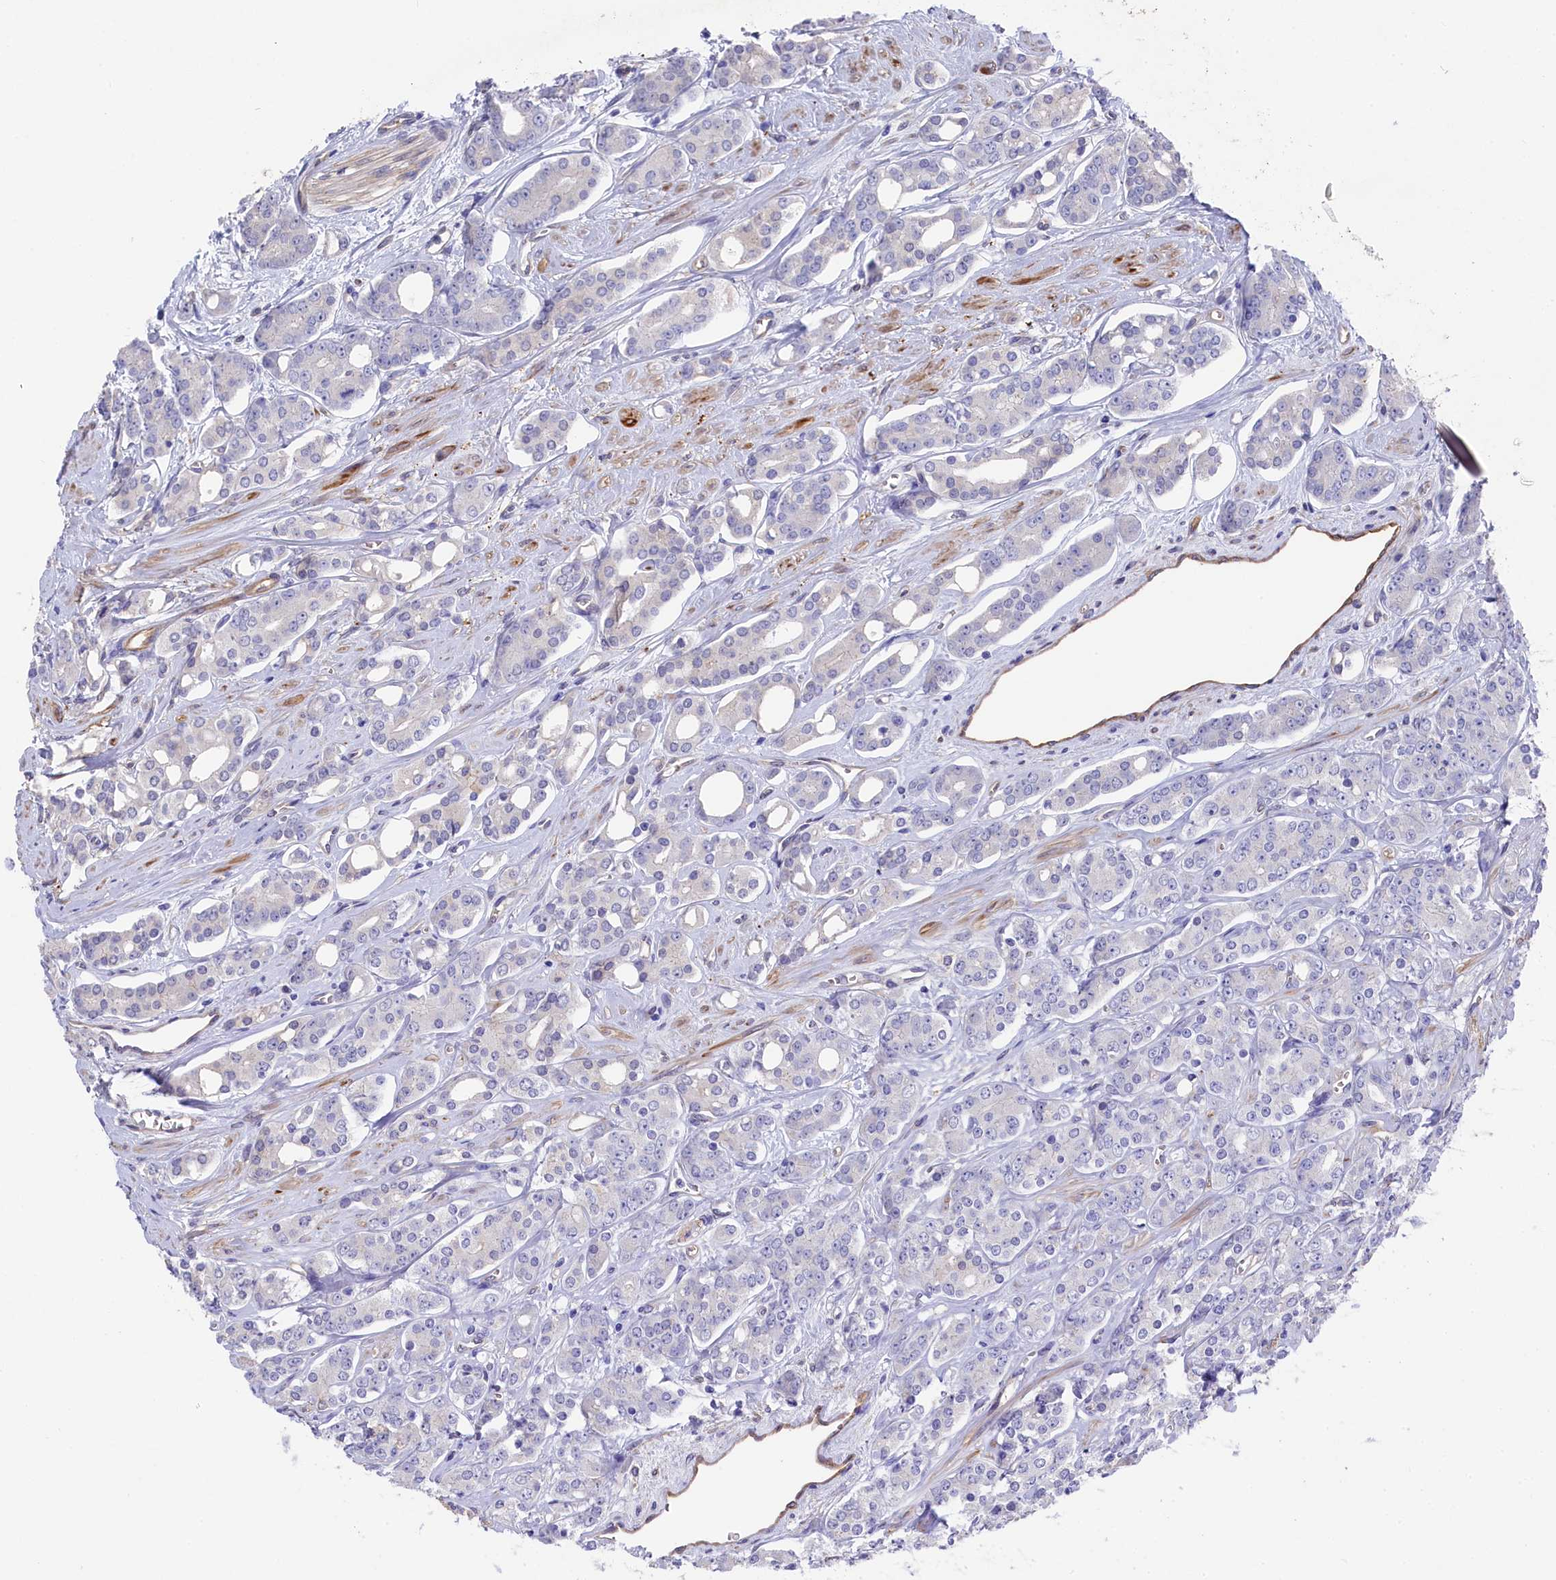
{"staining": {"intensity": "negative", "quantity": "none", "location": "none"}, "tissue": "prostate cancer", "cell_type": "Tumor cells", "image_type": "cancer", "snomed": [{"axis": "morphology", "description": "Adenocarcinoma, High grade"}, {"axis": "topography", "description": "Prostate"}], "caption": "Protein analysis of prostate high-grade adenocarcinoma shows no significant staining in tumor cells. The staining was performed using DAB to visualize the protein expression in brown, while the nuclei were stained in blue with hematoxylin (Magnification: 20x).", "gene": "LHFPL4", "patient": {"sex": "male", "age": 62}}